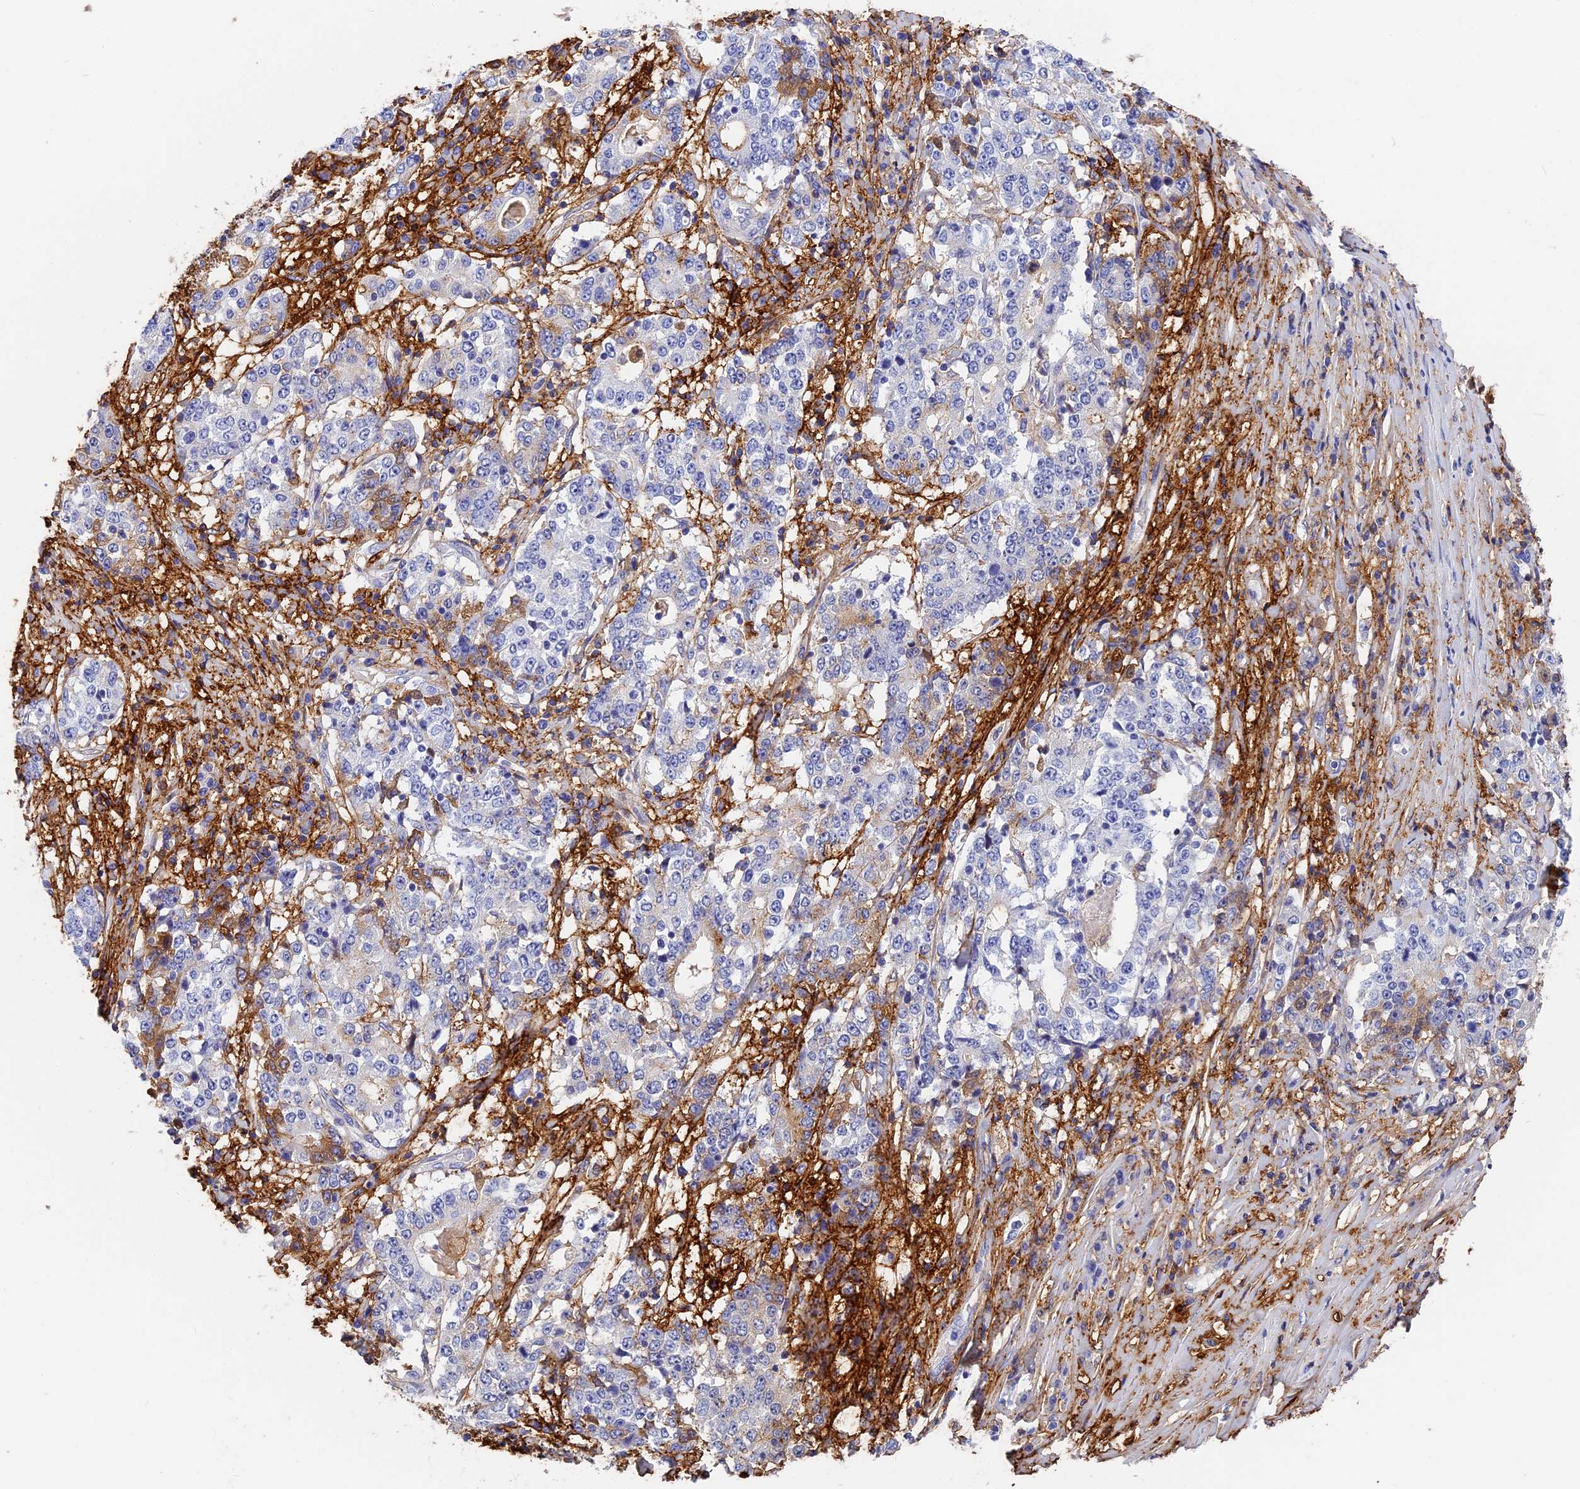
{"staining": {"intensity": "negative", "quantity": "none", "location": "none"}, "tissue": "stomach cancer", "cell_type": "Tumor cells", "image_type": "cancer", "snomed": [{"axis": "morphology", "description": "Adenocarcinoma, NOS"}, {"axis": "topography", "description": "Stomach"}], "caption": "An image of adenocarcinoma (stomach) stained for a protein shows no brown staining in tumor cells. (Brightfield microscopy of DAB immunohistochemistry (IHC) at high magnification).", "gene": "ITIH1", "patient": {"sex": "male", "age": 59}}